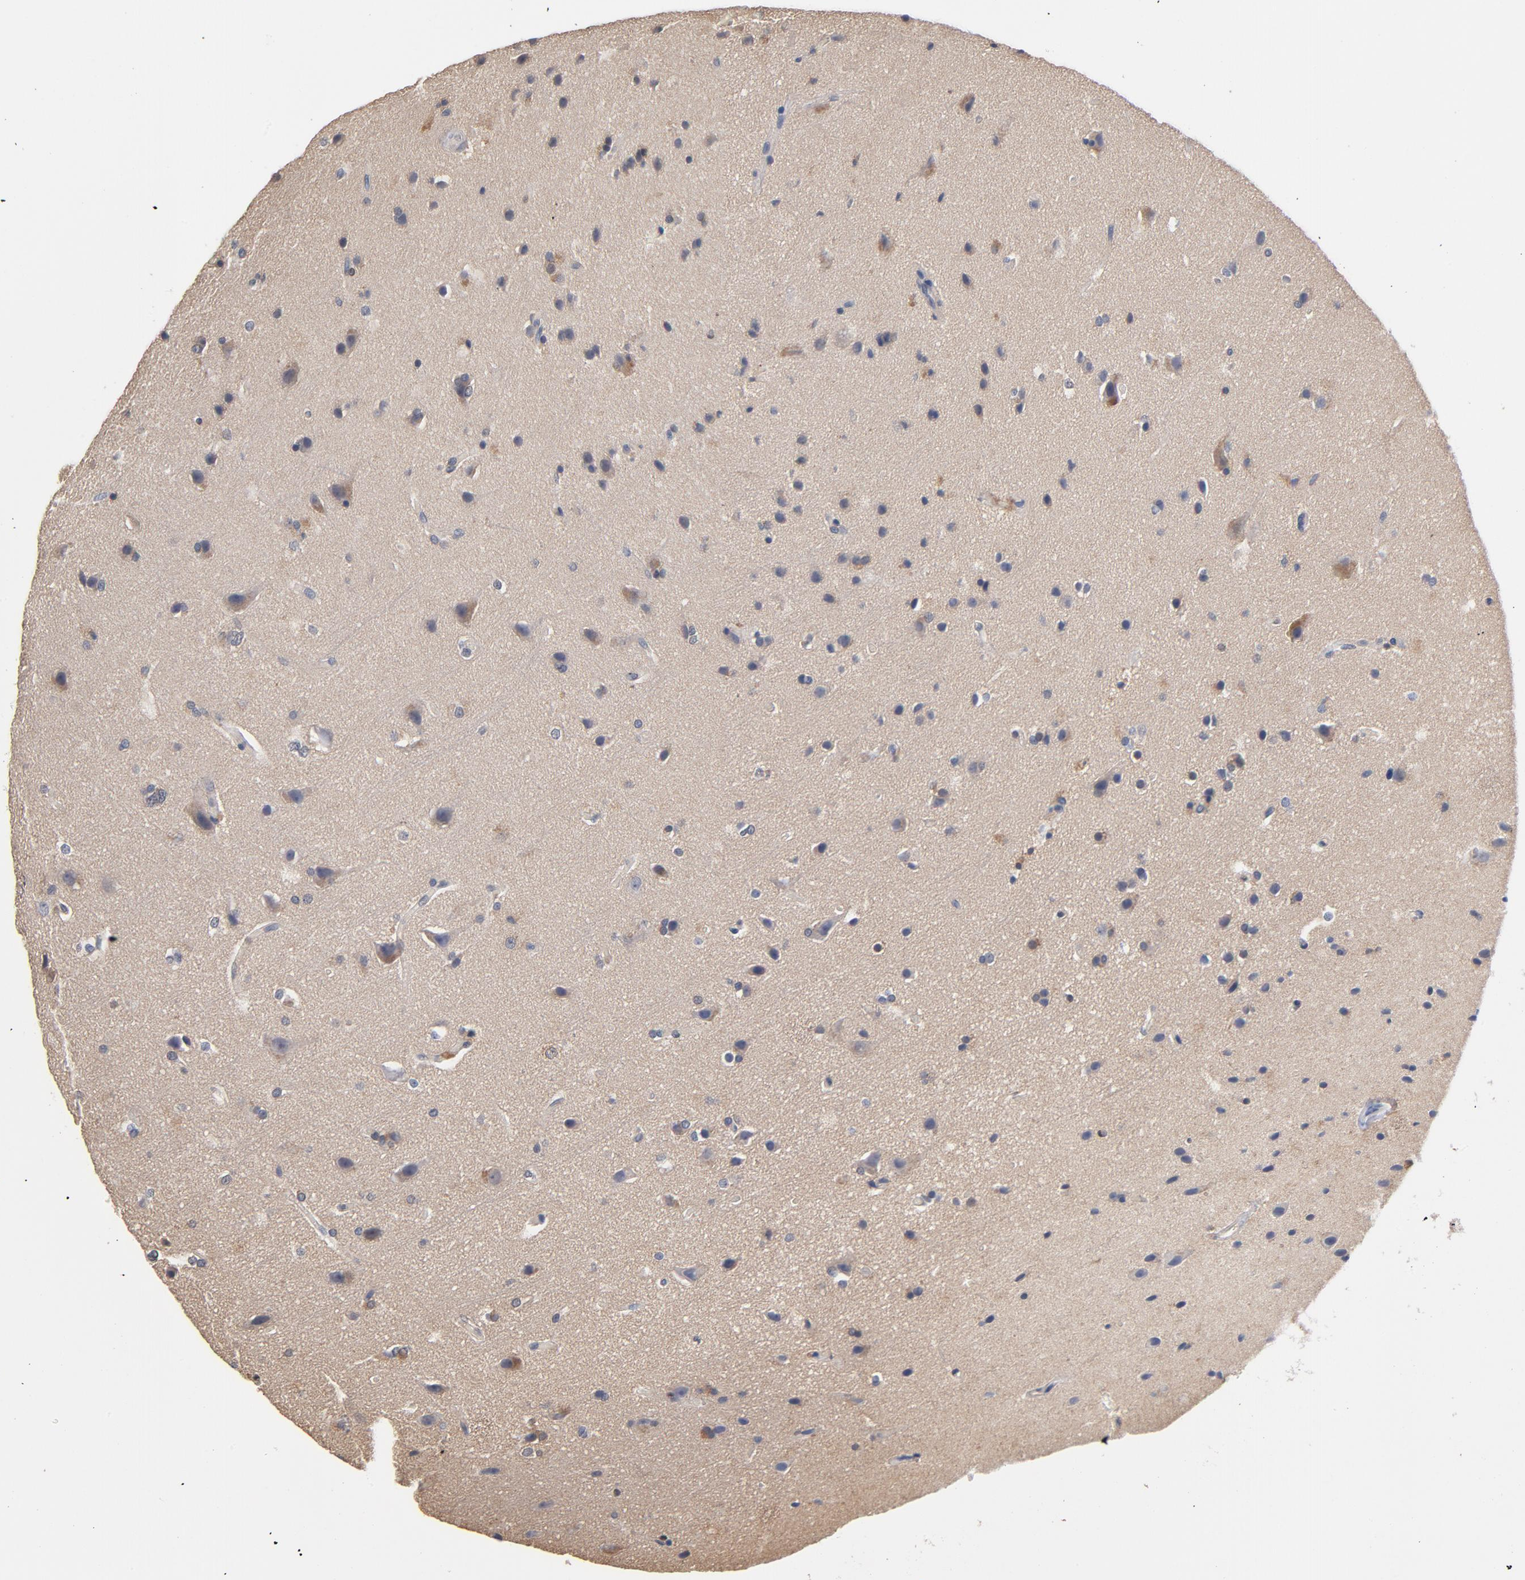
{"staining": {"intensity": "weak", "quantity": "<25%", "location": "cytoplasmic/membranous"}, "tissue": "glioma", "cell_type": "Tumor cells", "image_type": "cancer", "snomed": [{"axis": "morphology", "description": "Glioma, malignant, Low grade"}, {"axis": "topography", "description": "Cerebral cortex"}], "caption": "Histopathology image shows no significant protein positivity in tumor cells of glioma.", "gene": "MIF", "patient": {"sex": "female", "age": 47}}